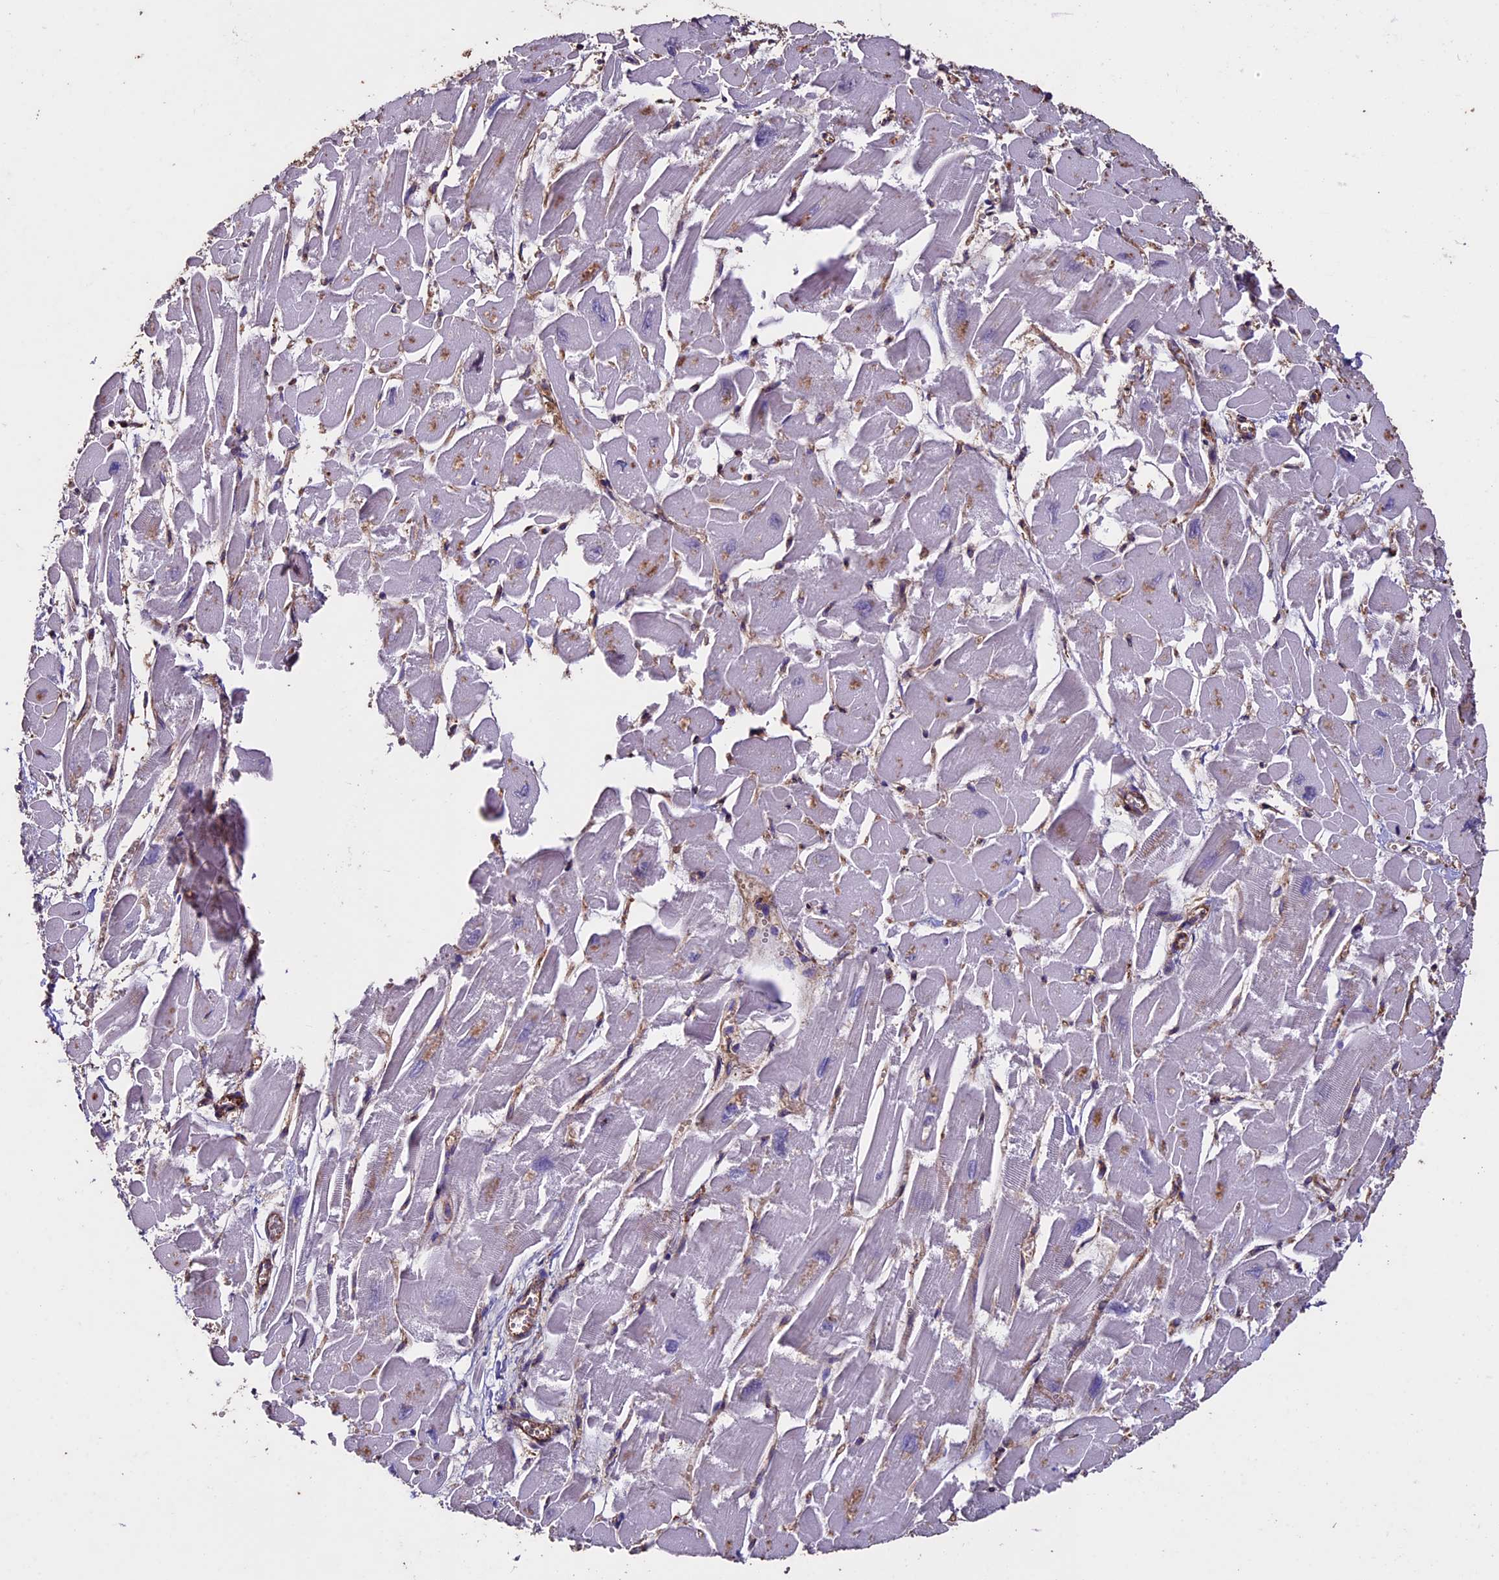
{"staining": {"intensity": "negative", "quantity": "none", "location": "none"}, "tissue": "heart muscle", "cell_type": "Cardiomyocytes", "image_type": "normal", "snomed": [{"axis": "morphology", "description": "Normal tissue, NOS"}, {"axis": "topography", "description": "Heart"}], "caption": "Heart muscle was stained to show a protein in brown. There is no significant expression in cardiomyocytes. (DAB (3,3'-diaminobenzidine) immunohistochemistry (IHC) visualized using brightfield microscopy, high magnification).", "gene": "USB1", "patient": {"sex": "male", "age": 54}}